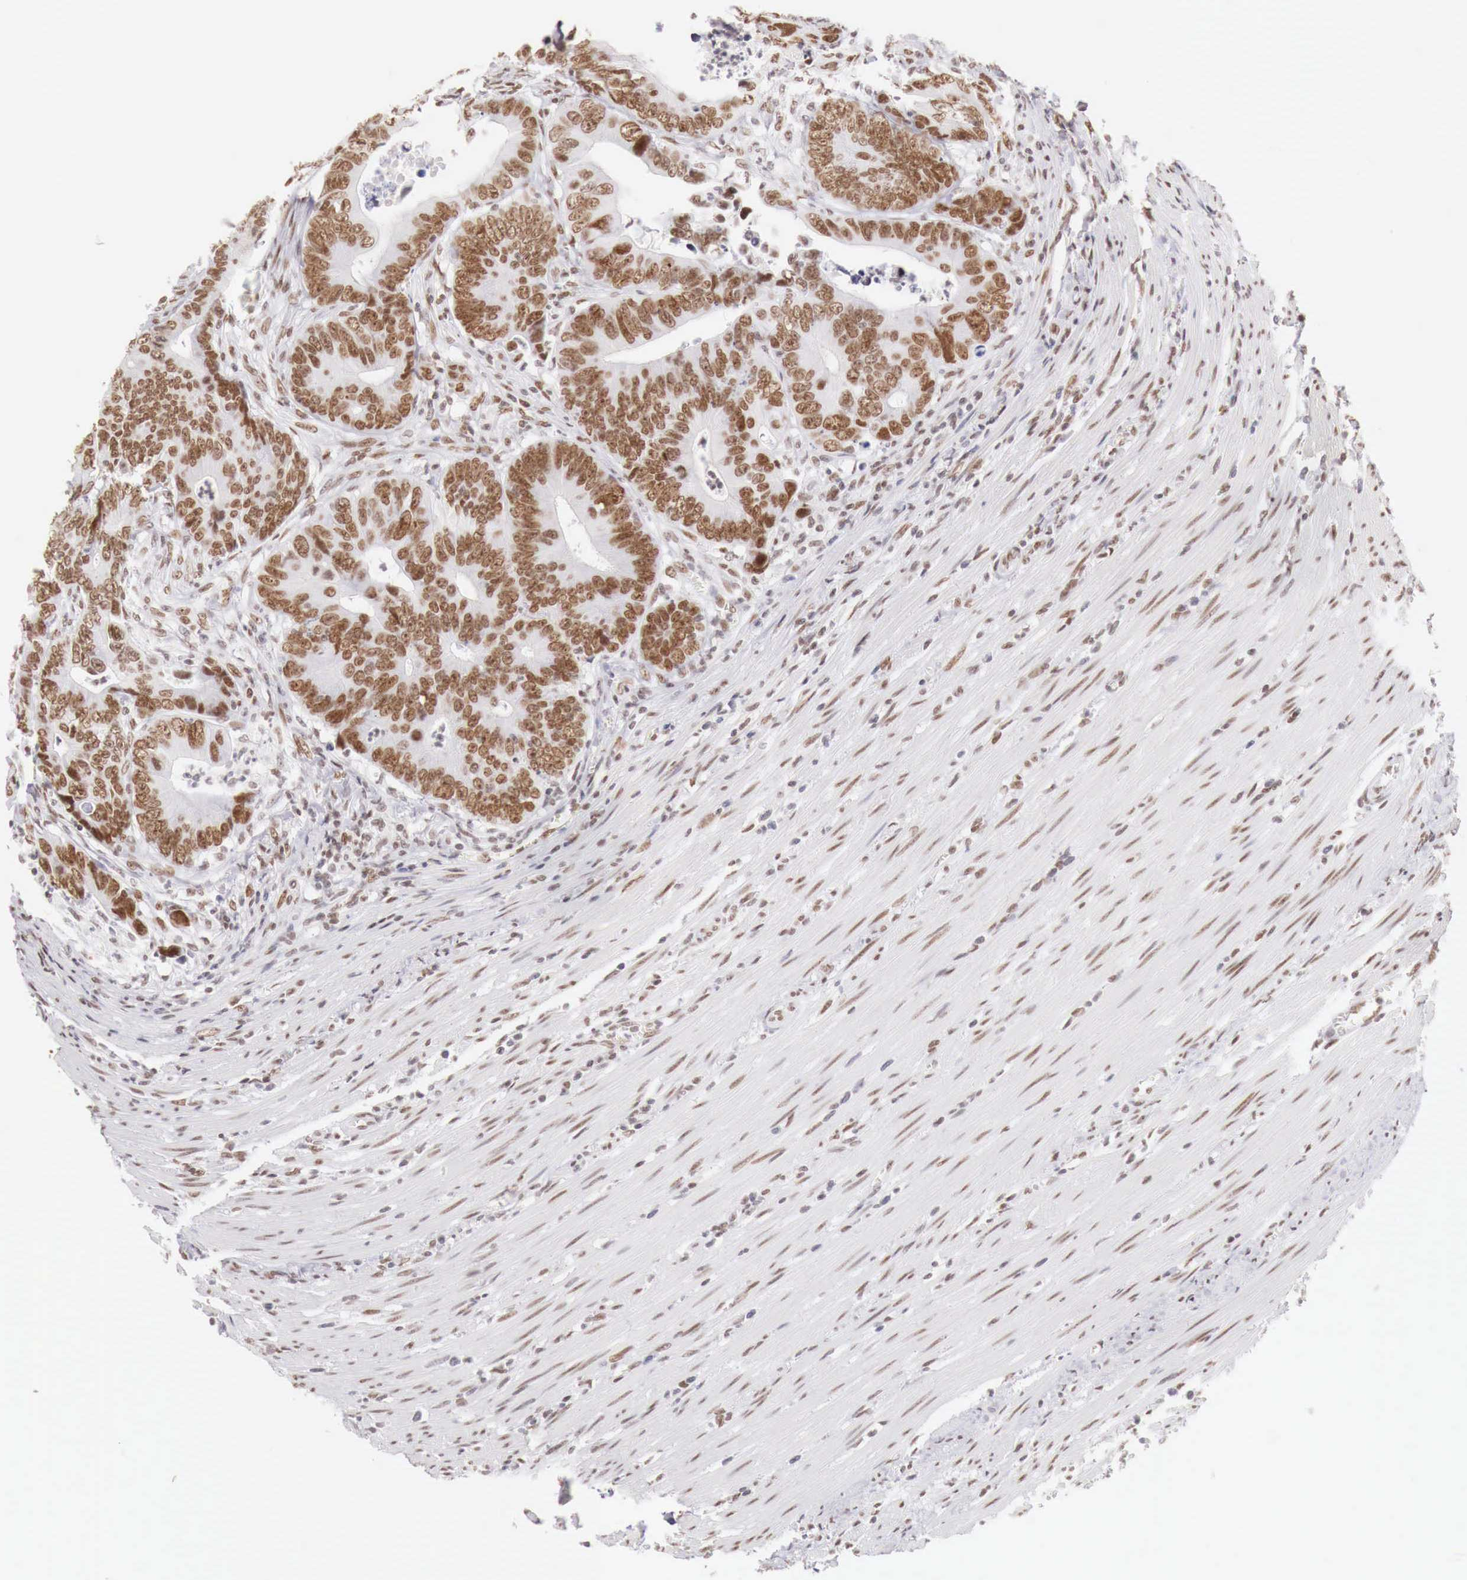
{"staining": {"intensity": "strong", "quantity": "25%-75%", "location": "nuclear"}, "tissue": "colorectal cancer", "cell_type": "Tumor cells", "image_type": "cancer", "snomed": [{"axis": "morphology", "description": "Adenocarcinoma, NOS"}, {"axis": "topography", "description": "Colon"}], "caption": "Brown immunohistochemical staining in human colorectal adenocarcinoma shows strong nuclear expression in approximately 25%-75% of tumor cells.", "gene": "PHF14", "patient": {"sex": "female", "age": 78}}